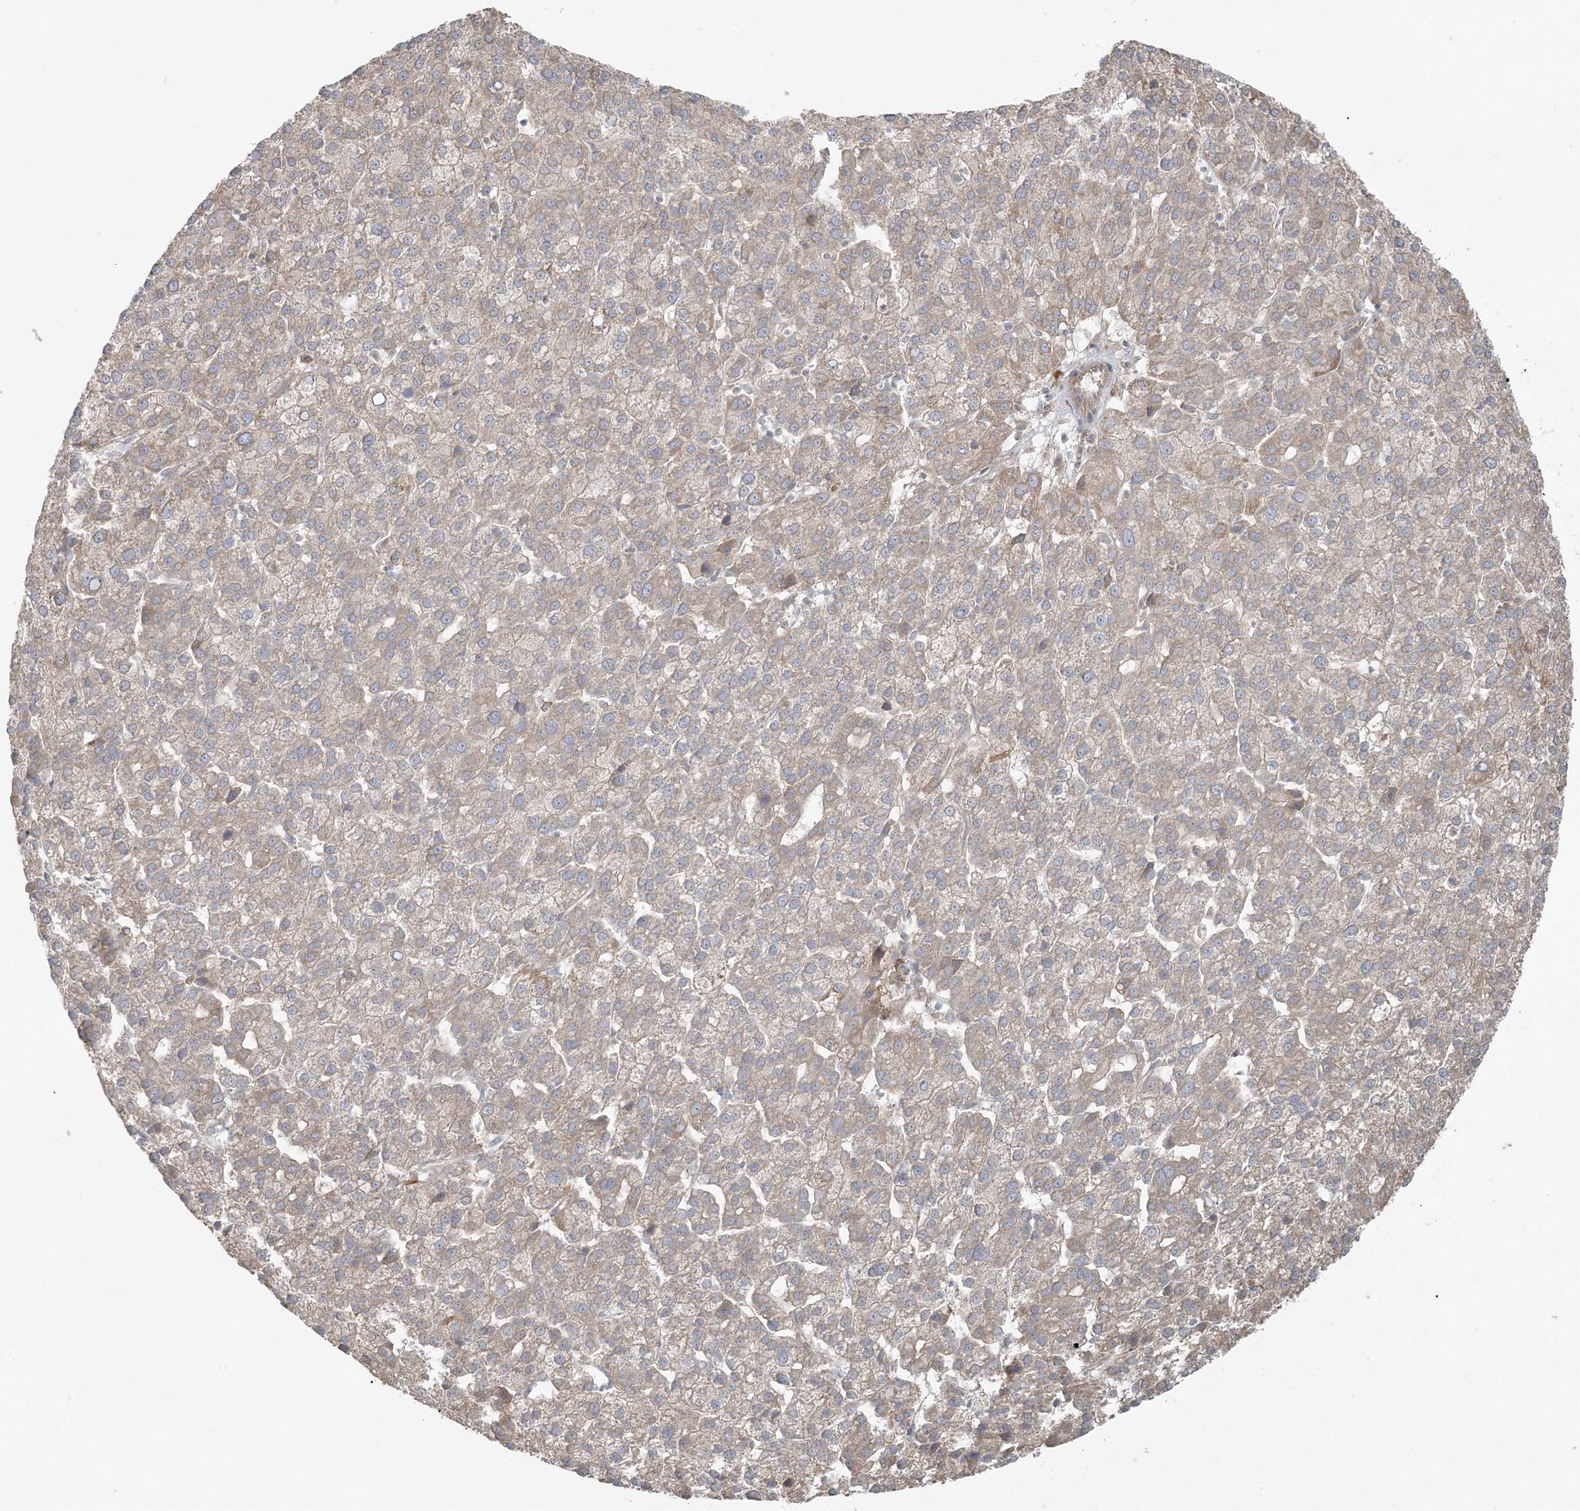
{"staining": {"intensity": "weak", "quantity": ">75%", "location": "cytoplasmic/membranous"}, "tissue": "liver cancer", "cell_type": "Tumor cells", "image_type": "cancer", "snomed": [{"axis": "morphology", "description": "Carcinoma, Hepatocellular, NOS"}, {"axis": "topography", "description": "Liver"}], "caption": "A high-resolution micrograph shows immunohistochemistry (IHC) staining of liver cancer, which demonstrates weak cytoplasmic/membranous staining in approximately >75% of tumor cells. (DAB IHC, brown staining for protein, blue staining for nuclei).", "gene": "ZNF263", "patient": {"sex": "female", "age": 58}}